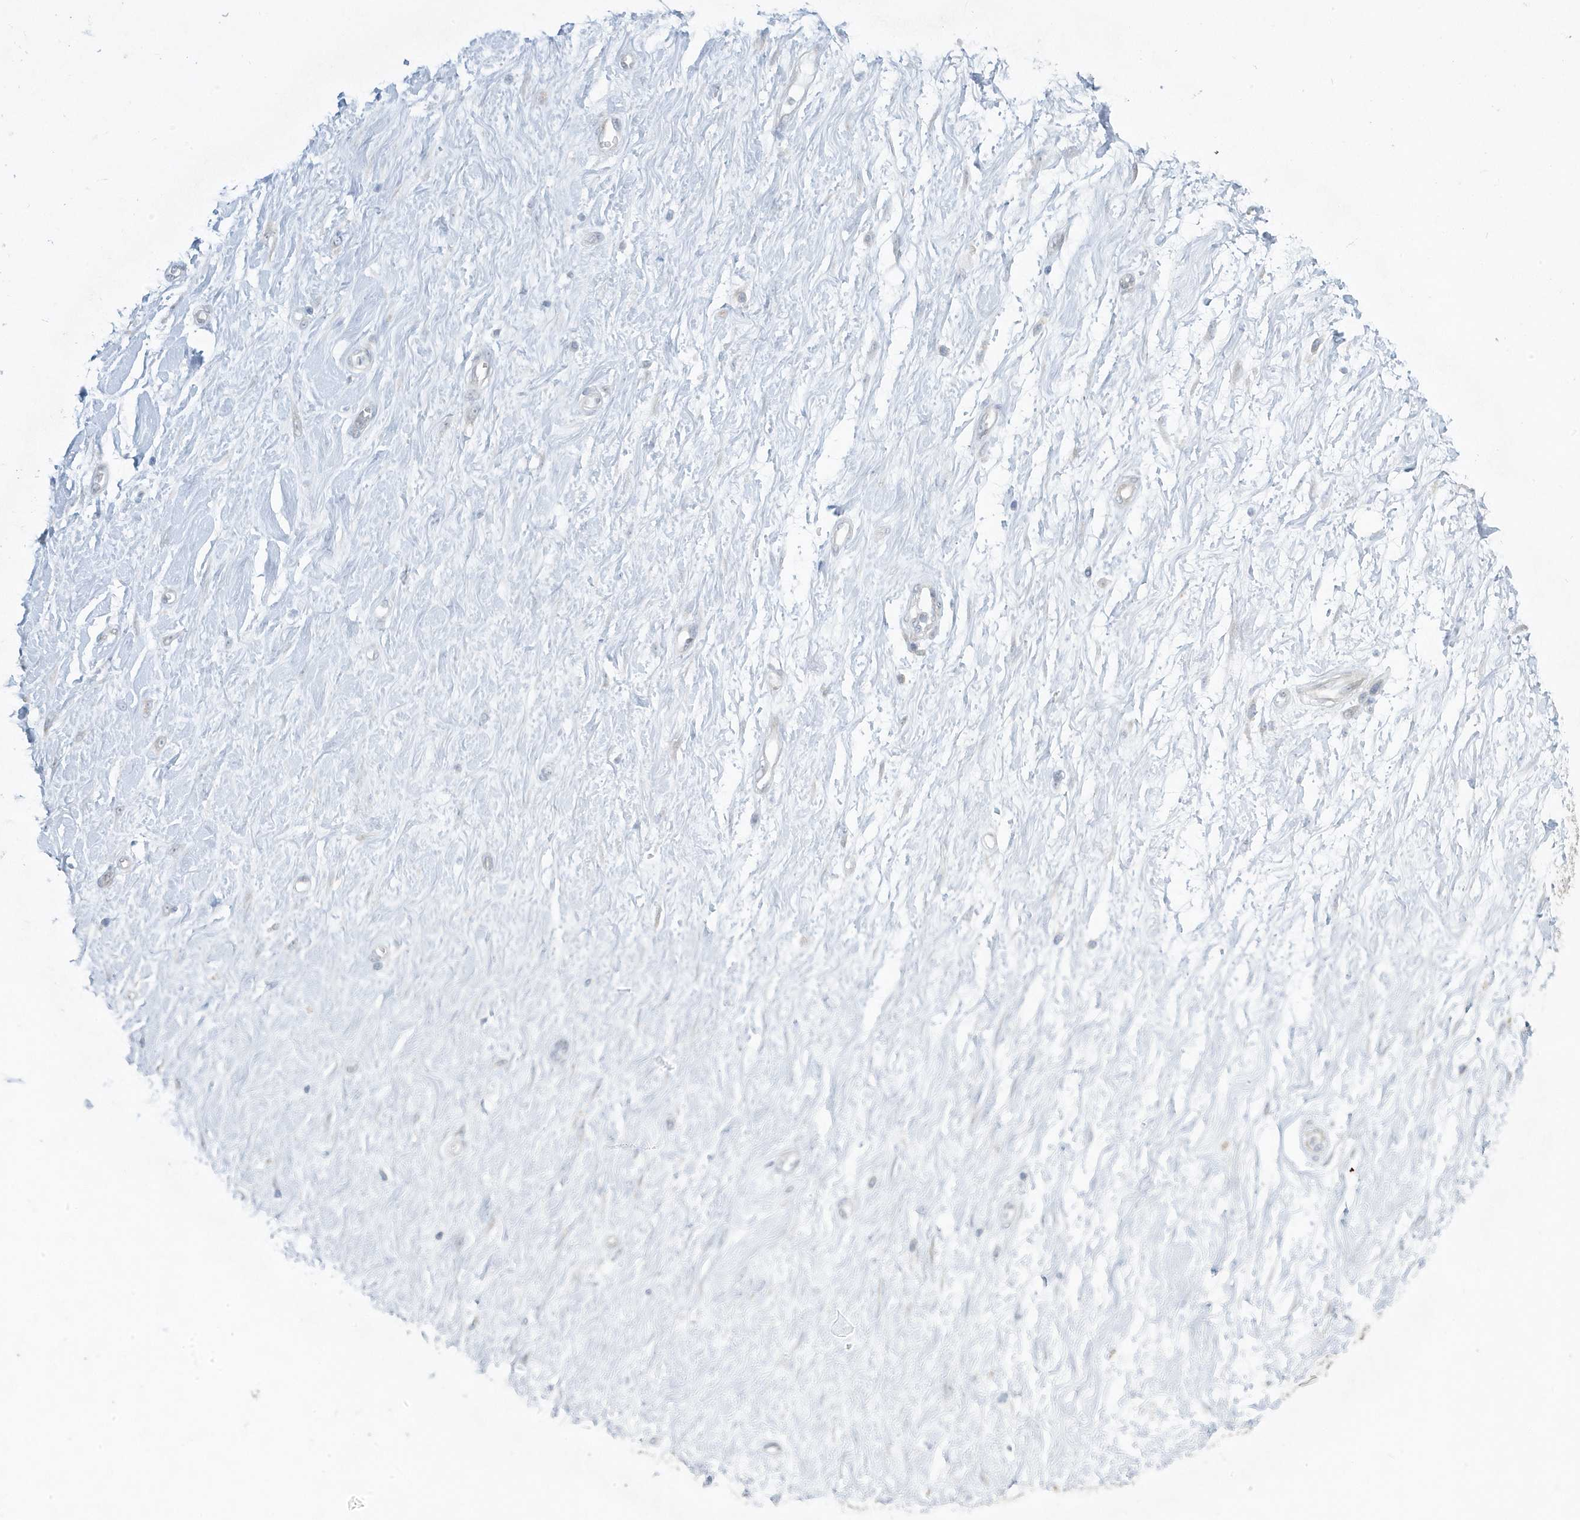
{"staining": {"intensity": "negative", "quantity": "none", "location": "none"}, "tissue": "soft tissue", "cell_type": "Fibroblasts", "image_type": "normal", "snomed": [{"axis": "morphology", "description": "Normal tissue, NOS"}, {"axis": "morphology", "description": "Adenocarcinoma, NOS"}, {"axis": "topography", "description": "Pancreas"}, {"axis": "topography", "description": "Peripheral nerve tissue"}], "caption": "Immunohistochemistry (IHC) photomicrograph of benign human soft tissue stained for a protein (brown), which demonstrates no staining in fibroblasts. (DAB IHC with hematoxylin counter stain).", "gene": "SCN3A", "patient": {"sex": "male", "age": 59}}